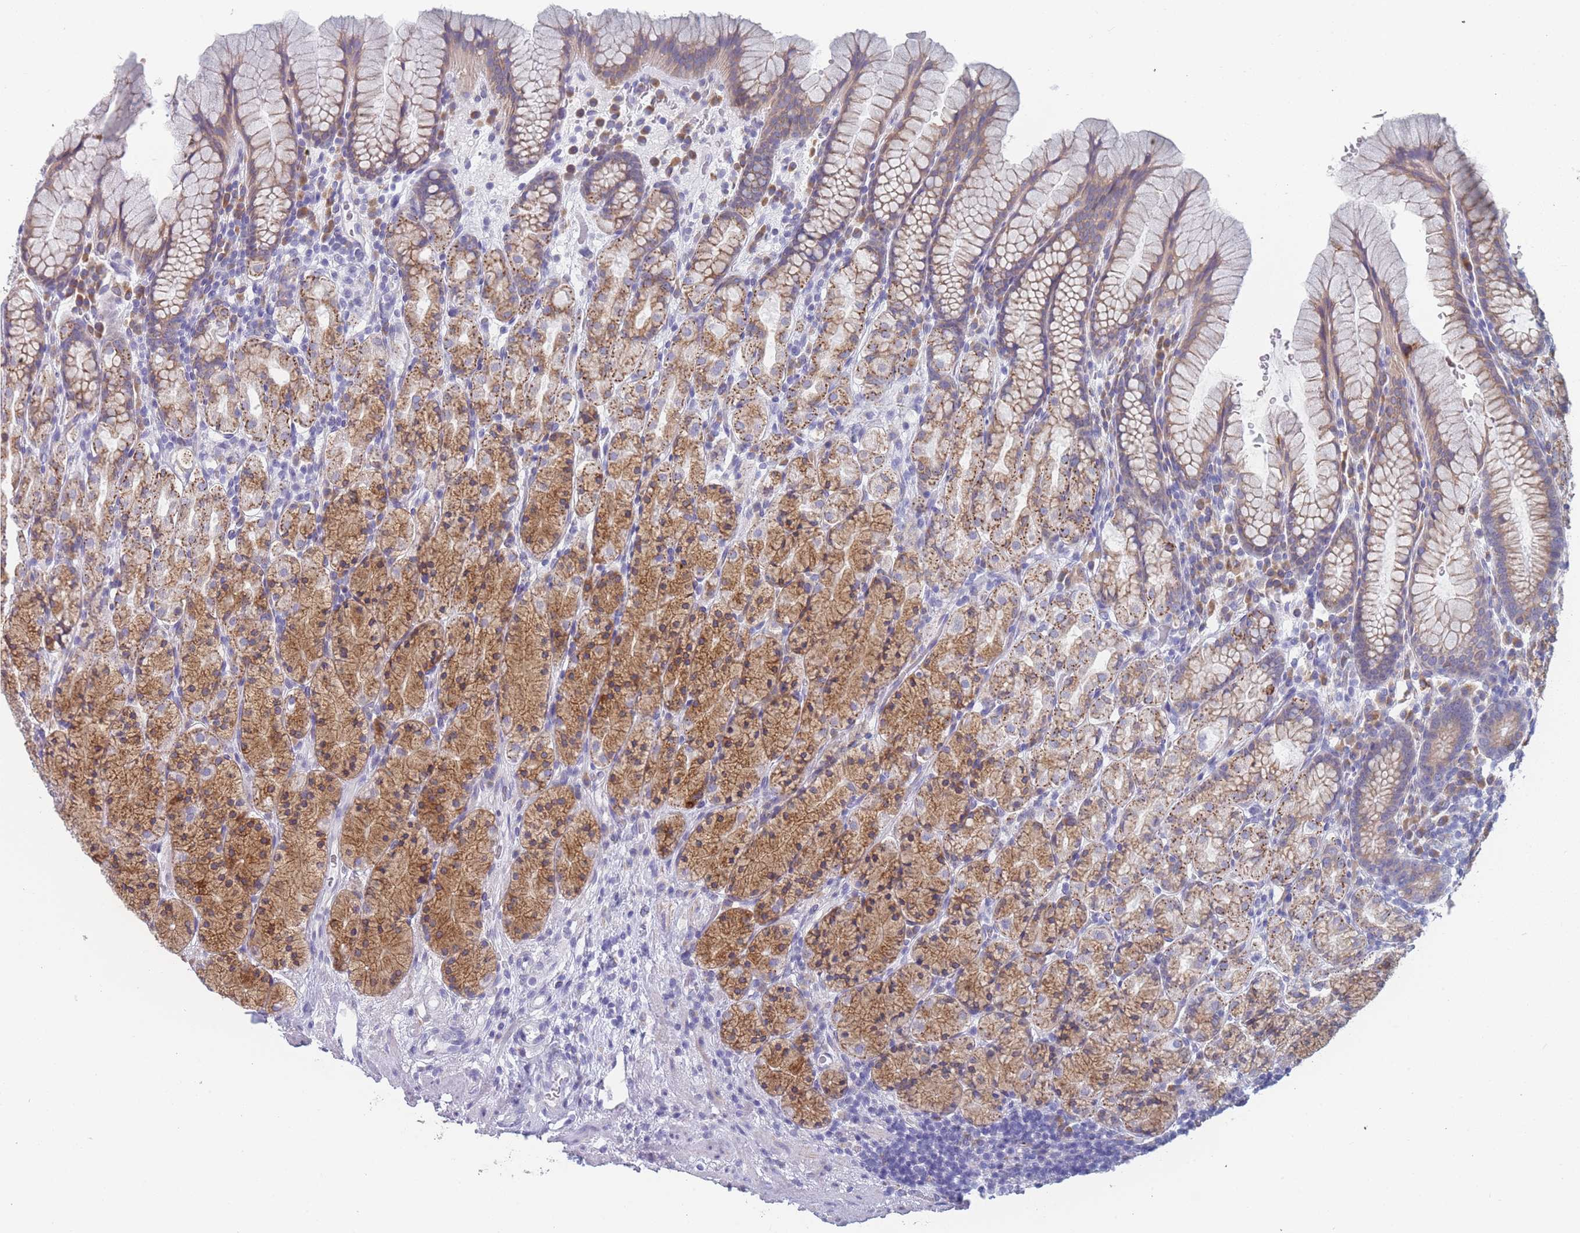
{"staining": {"intensity": "moderate", "quantity": ">75%", "location": "cytoplasmic/membranous"}, "tissue": "stomach", "cell_type": "Glandular cells", "image_type": "normal", "snomed": [{"axis": "morphology", "description": "Normal tissue, NOS"}, {"axis": "topography", "description": "Stomach, upper"}, {"axis": "topography", "description": "Stomach"}], "caption": "Immunohistochemical staining of unremarkable human stomach displays moderate cytoplasmic/membranous protein staining in about >75% of glandular cells.", "gene": "TMED10", "patient": {"sex": "male", "age": 62}}